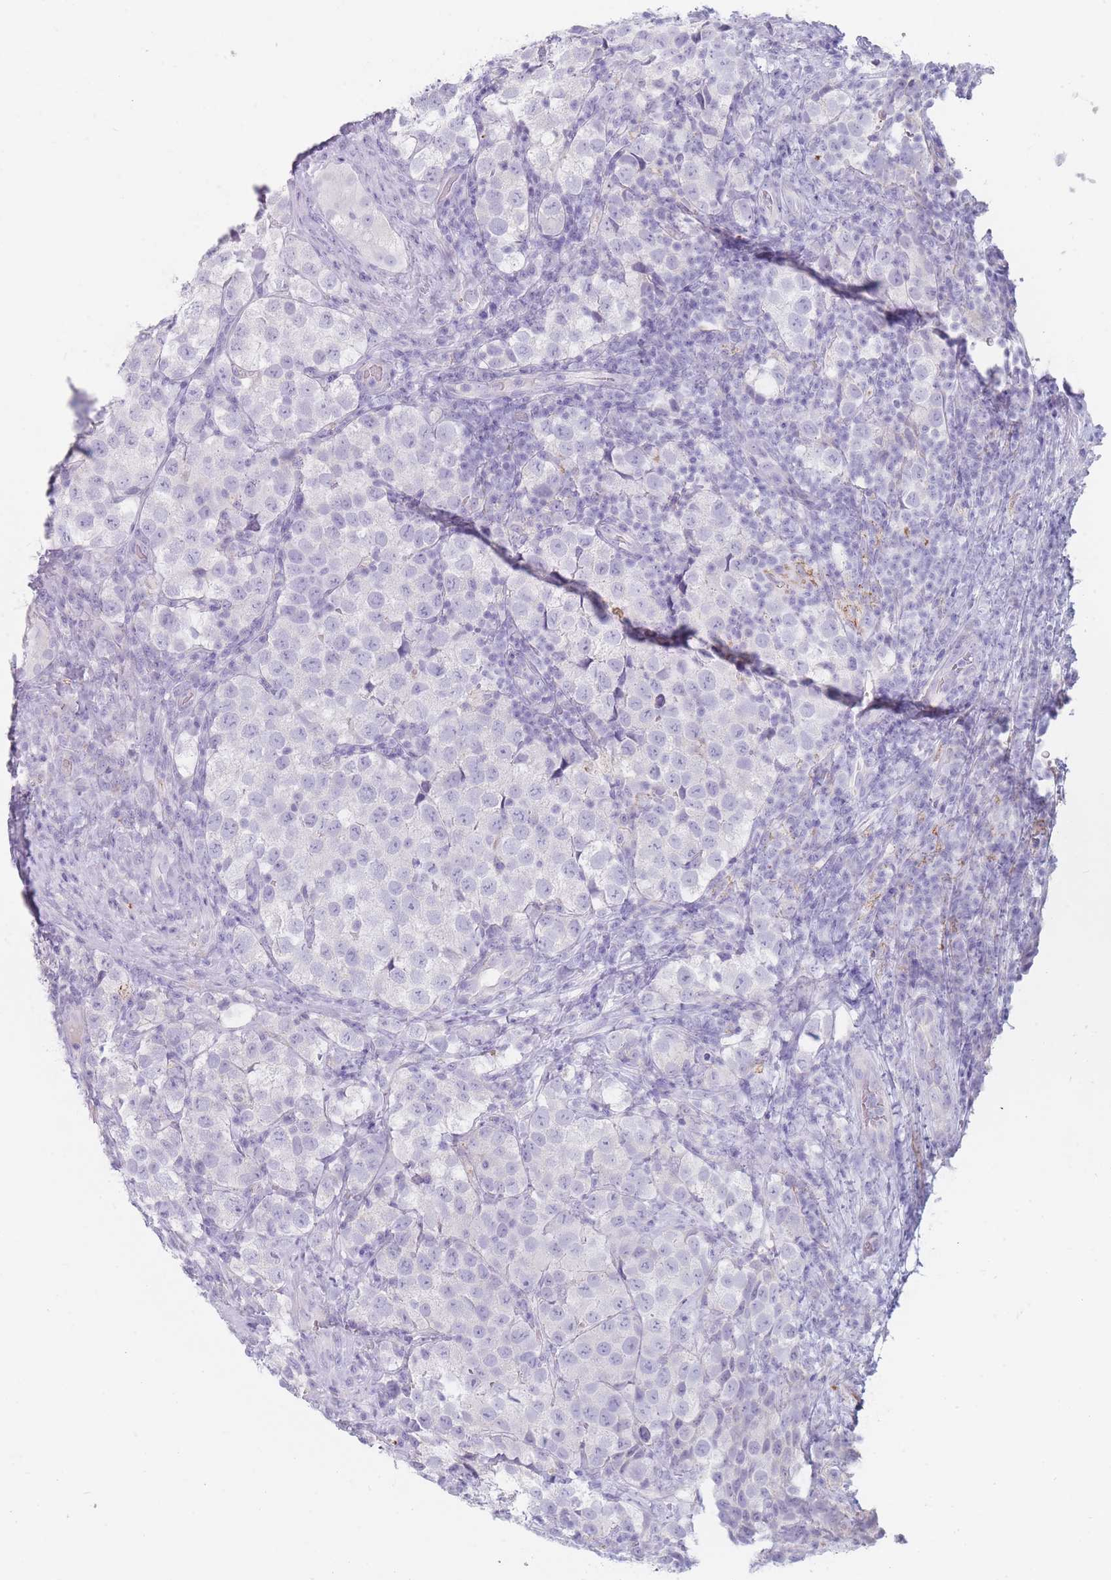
{"staining": {"intensity": "negative", "quantity": "none", "location": "none"}, "tissue": "testis cancer", "cell_type": "Tumor cells", "image_type": "cancer", "snomed": [{"axis": "morphology", "description": "Seminoma, NOS"}, {"axis": "topography", "description": "Testis"}], "caption": "Tumor cells show no significant expression in seminoma (testis).", "gene": "GPR12", "patient": {"sex": "male", "age": 34}}